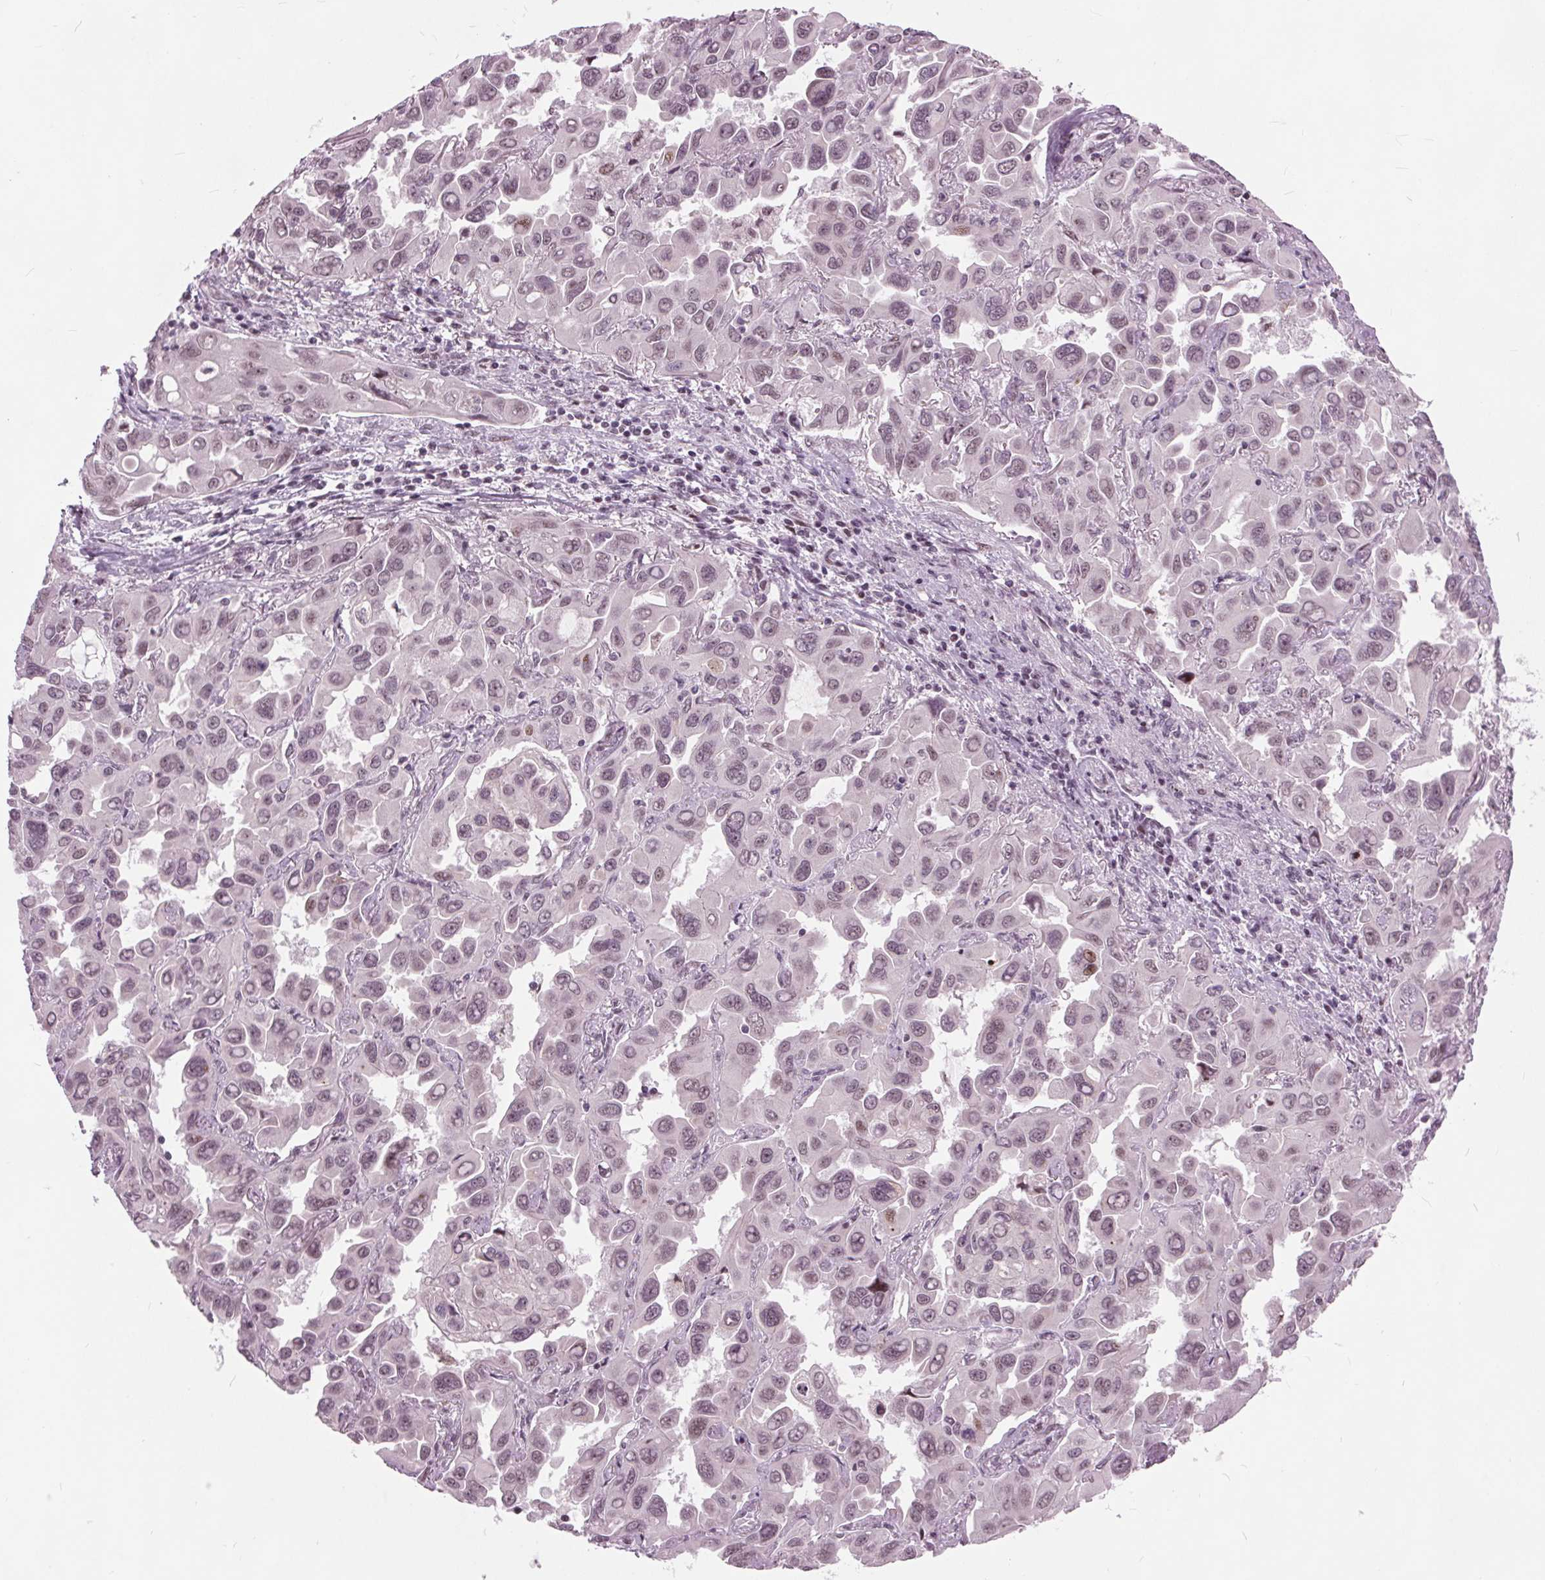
{"staining": {"intensity": "weak", "quantity": "25%-75%", "location": "nuclear"}, "tissue": "lung cancer", "cell_type": "Tumor cells", "image_type": "cancer", "snomed": [{"axis": "morphology", "description": "Adenocarcinoma, NOS"}, {"axis": "topography", "description": "Lung"}], "caption": "Immunohistochemistry staining of lung adenocarcinoma, which reveals low levels of weak nuclear positivity in approximately 25%-75% of tumor cells indicating weak nuclear protein staining. The staining was performed using DAB (brown) for protein detection and nuclei were counterstained in hematoxylin (blue).", "gene": "TTC34", "patient": {"sex": "male", "age": 64}}